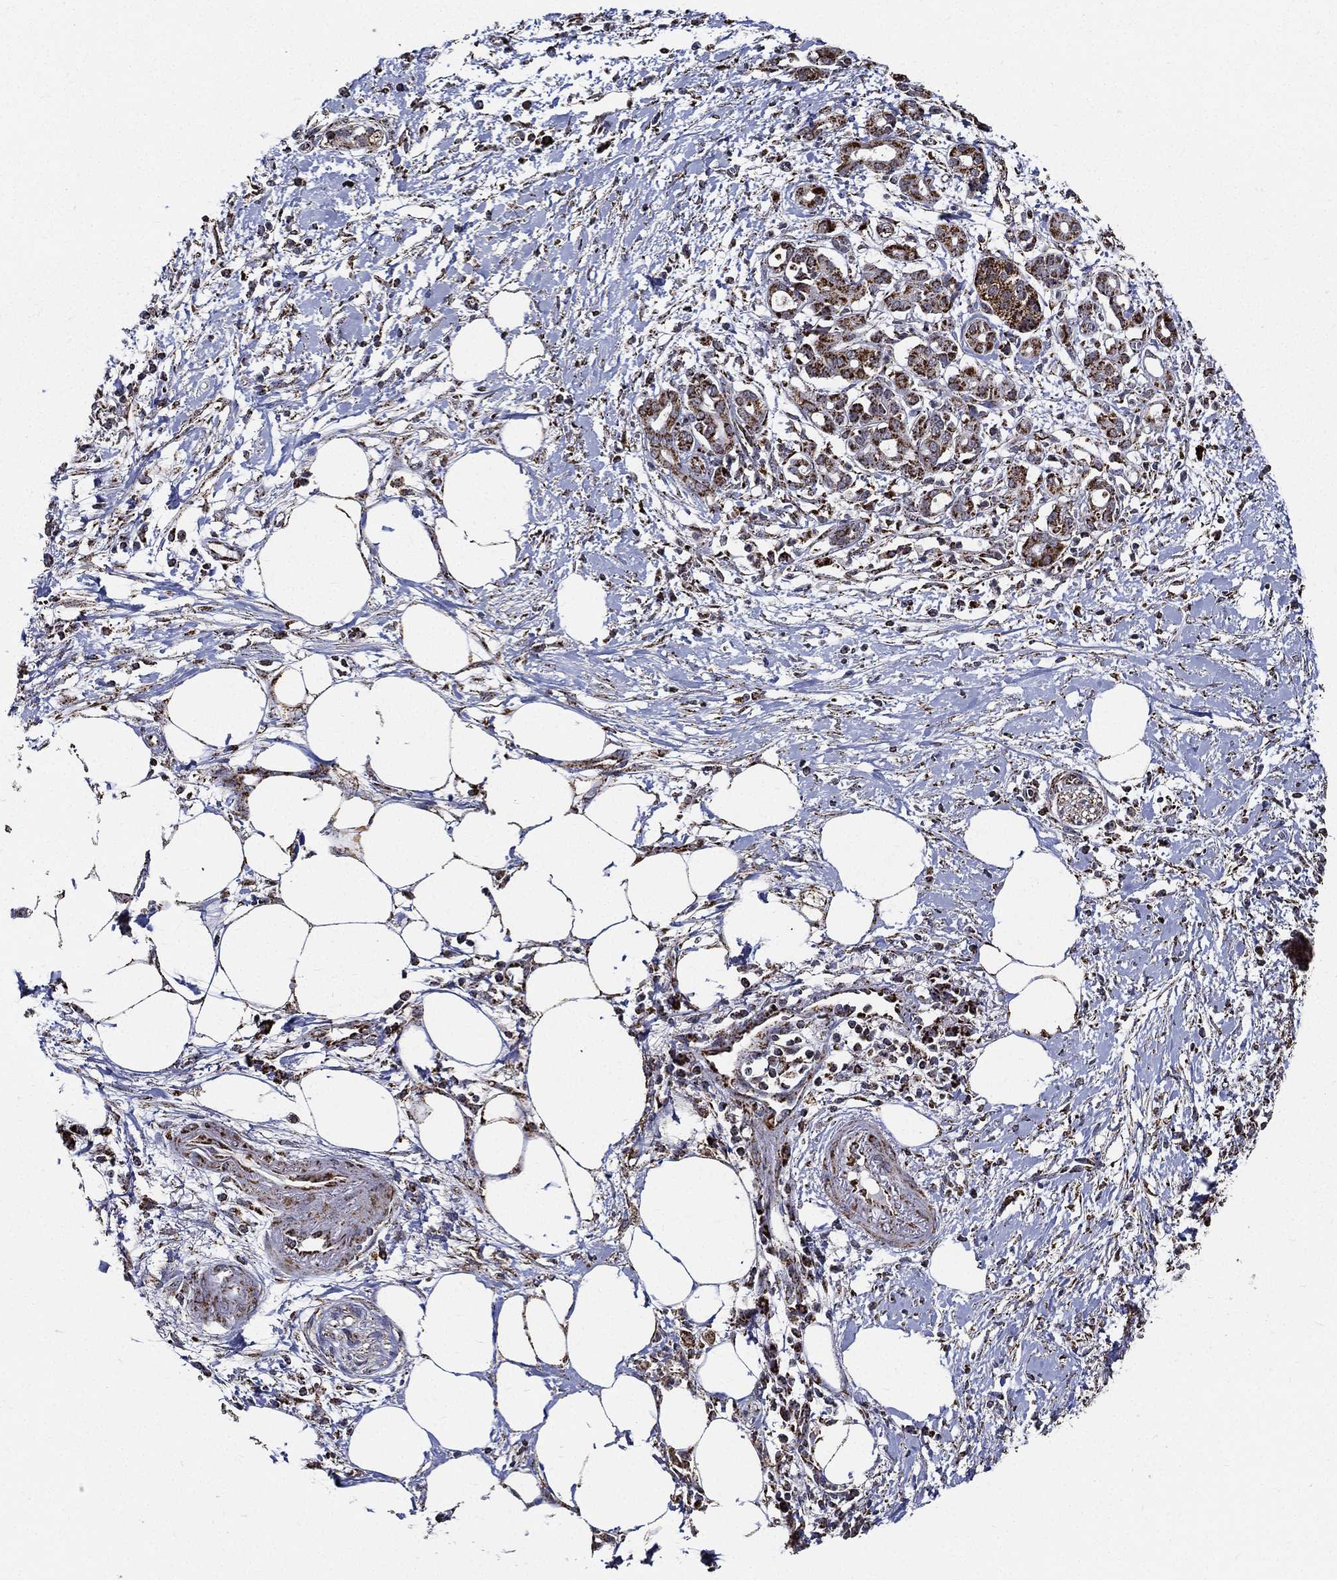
{"staining": {"intensity": "strong", "quantity": "25%-75%", "location": "cytoplasmic/membranous"}, "tissue": "pancreatic cancer", "cell_type": "Tumor cells", "image_type": "cancer", "snomed": [{"axis": "morphology", "description": "Adenocarcinoma, NOS"}, {"axis": "topography", "description": "Pancreas"}], "caption": "This photomicrograph reveals IHC staining of human pancreatic cancer (adenocarcinoma), with high strong cytoplasmic/membranous positivity in approximately 25%-75% of tumor cells.", "gene": "NDUFAB1", "patient": {"sex": "male", "age": 72}}